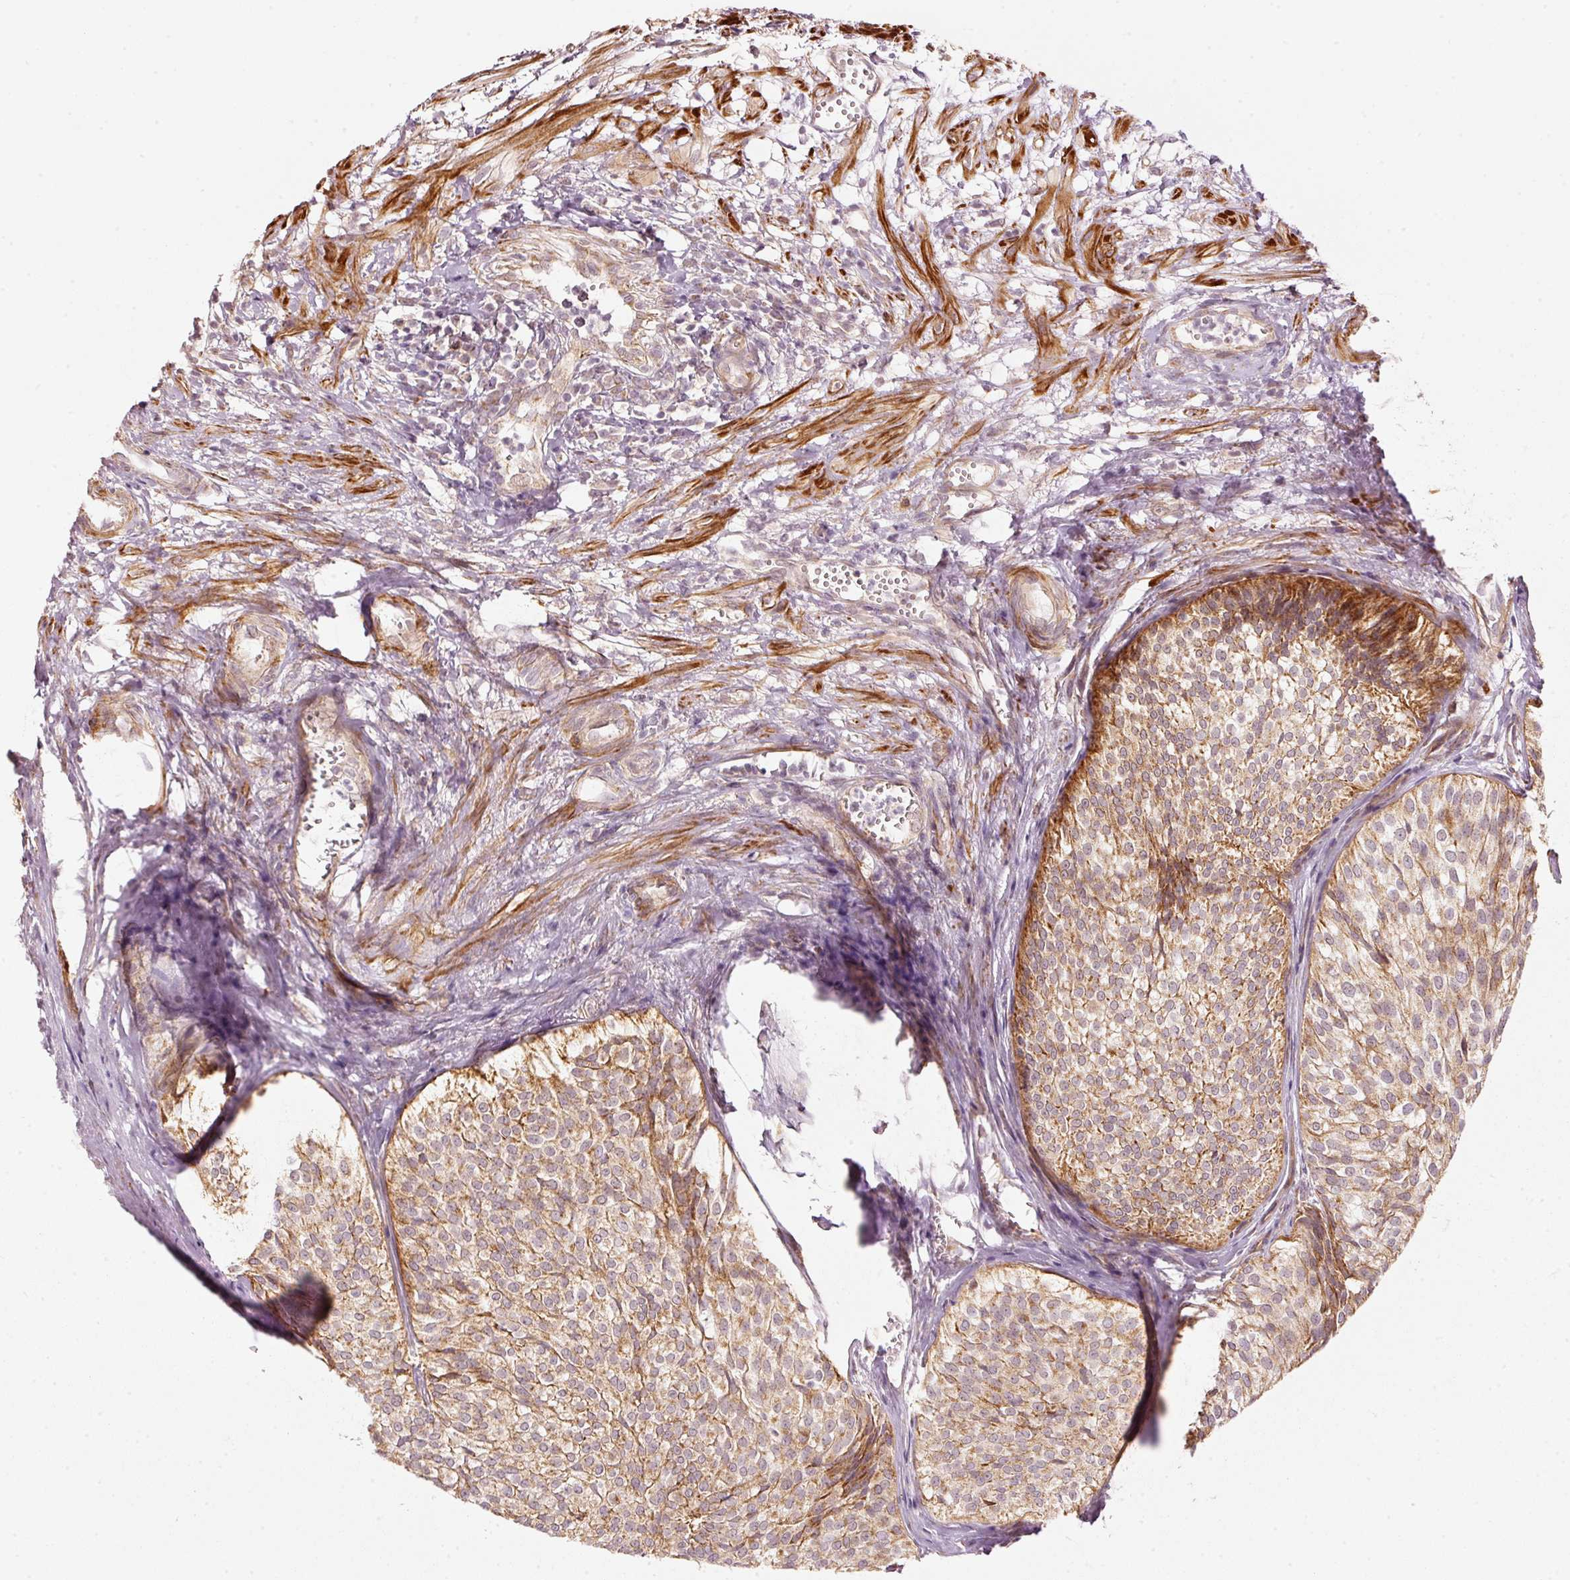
{"staining": {"intensity": "moderate", "quantity": ">75%", "location": "cytoplasmic/membranous"}, "tissue": "urothelial cancer", "cell_type": "Tumor cells", "image_type": "cancer", "snomed": [{"axis": "morphology", "description": "Urothelial carcinoma, Low grade"}, {"axis": "topography", "description": "Urinary bladder"}], "caption": "Protein analysis of urothelial cancer tissue displays moderate cytoplasmic/membranous expression in about >75% of tumor cells.", "gene": "ARHGAP22", "patient": {"sex": "male", "age": 91}}